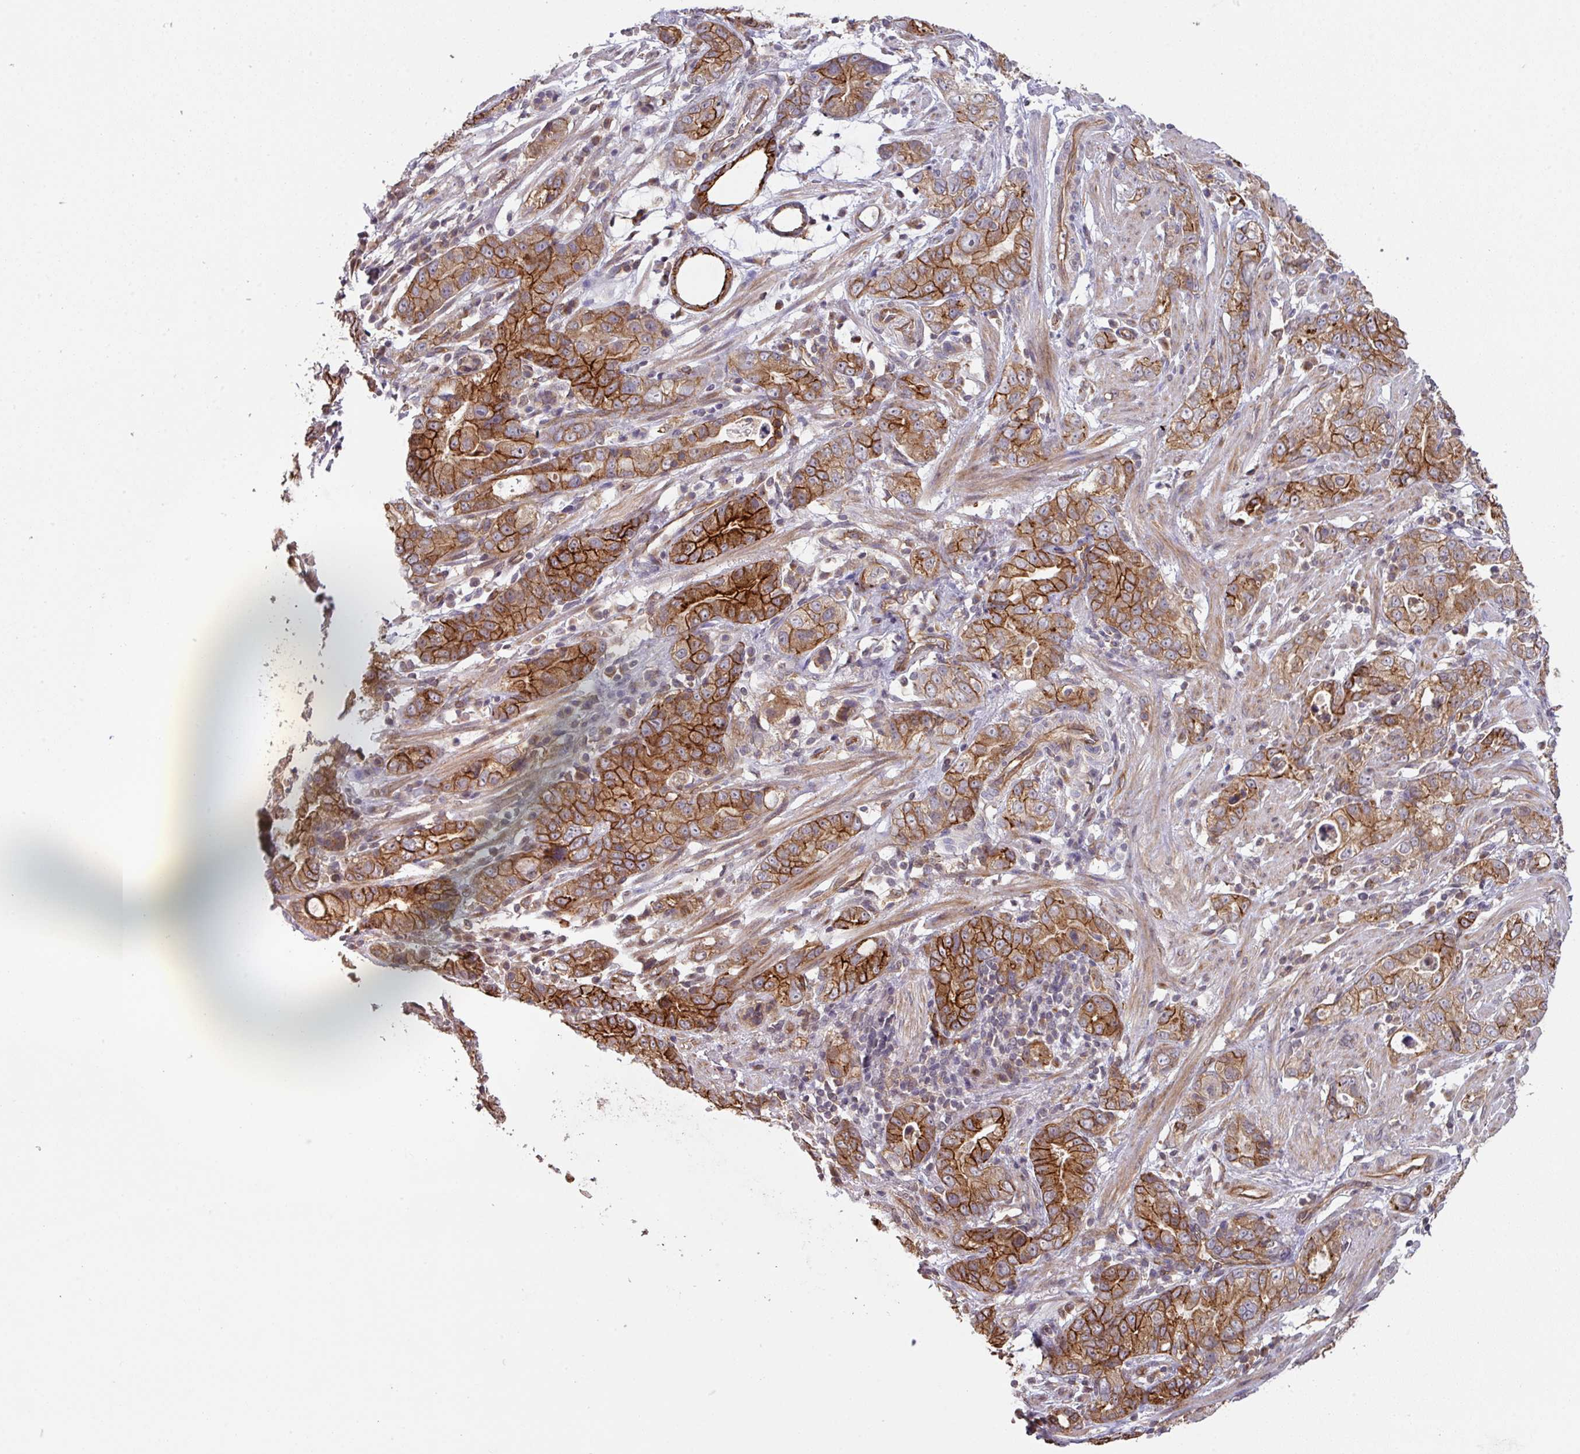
{"staining": {"intensity": "strong", "quantity": ">75%", "location": "cytoplasmic/membranous"}, "tissue": "stomach cancer", "cell_type": "Tumor cells", "image_type": "cancer", "snomed": [{"axis": "morphology", "description": "Adenocarcinoma, NOS"}, {"axis": "topography", "description": "Stomach"}], "caption": "Immunohistochemistry staining of adenocarcinoma (stomach), which displays high levels of strong cytoplasmic/membranous expression in about >75% of tumor cells indicating strong cytoplasmic/membranous protein staining. The staining was performed using DAB (3,3'-diaminobenzidine) (brown) for protein detection and nuclei were counterstained in hematoxylin (blue).", "gene": "CYFIP2", "patient": {"sex": "male", "age": 55}}